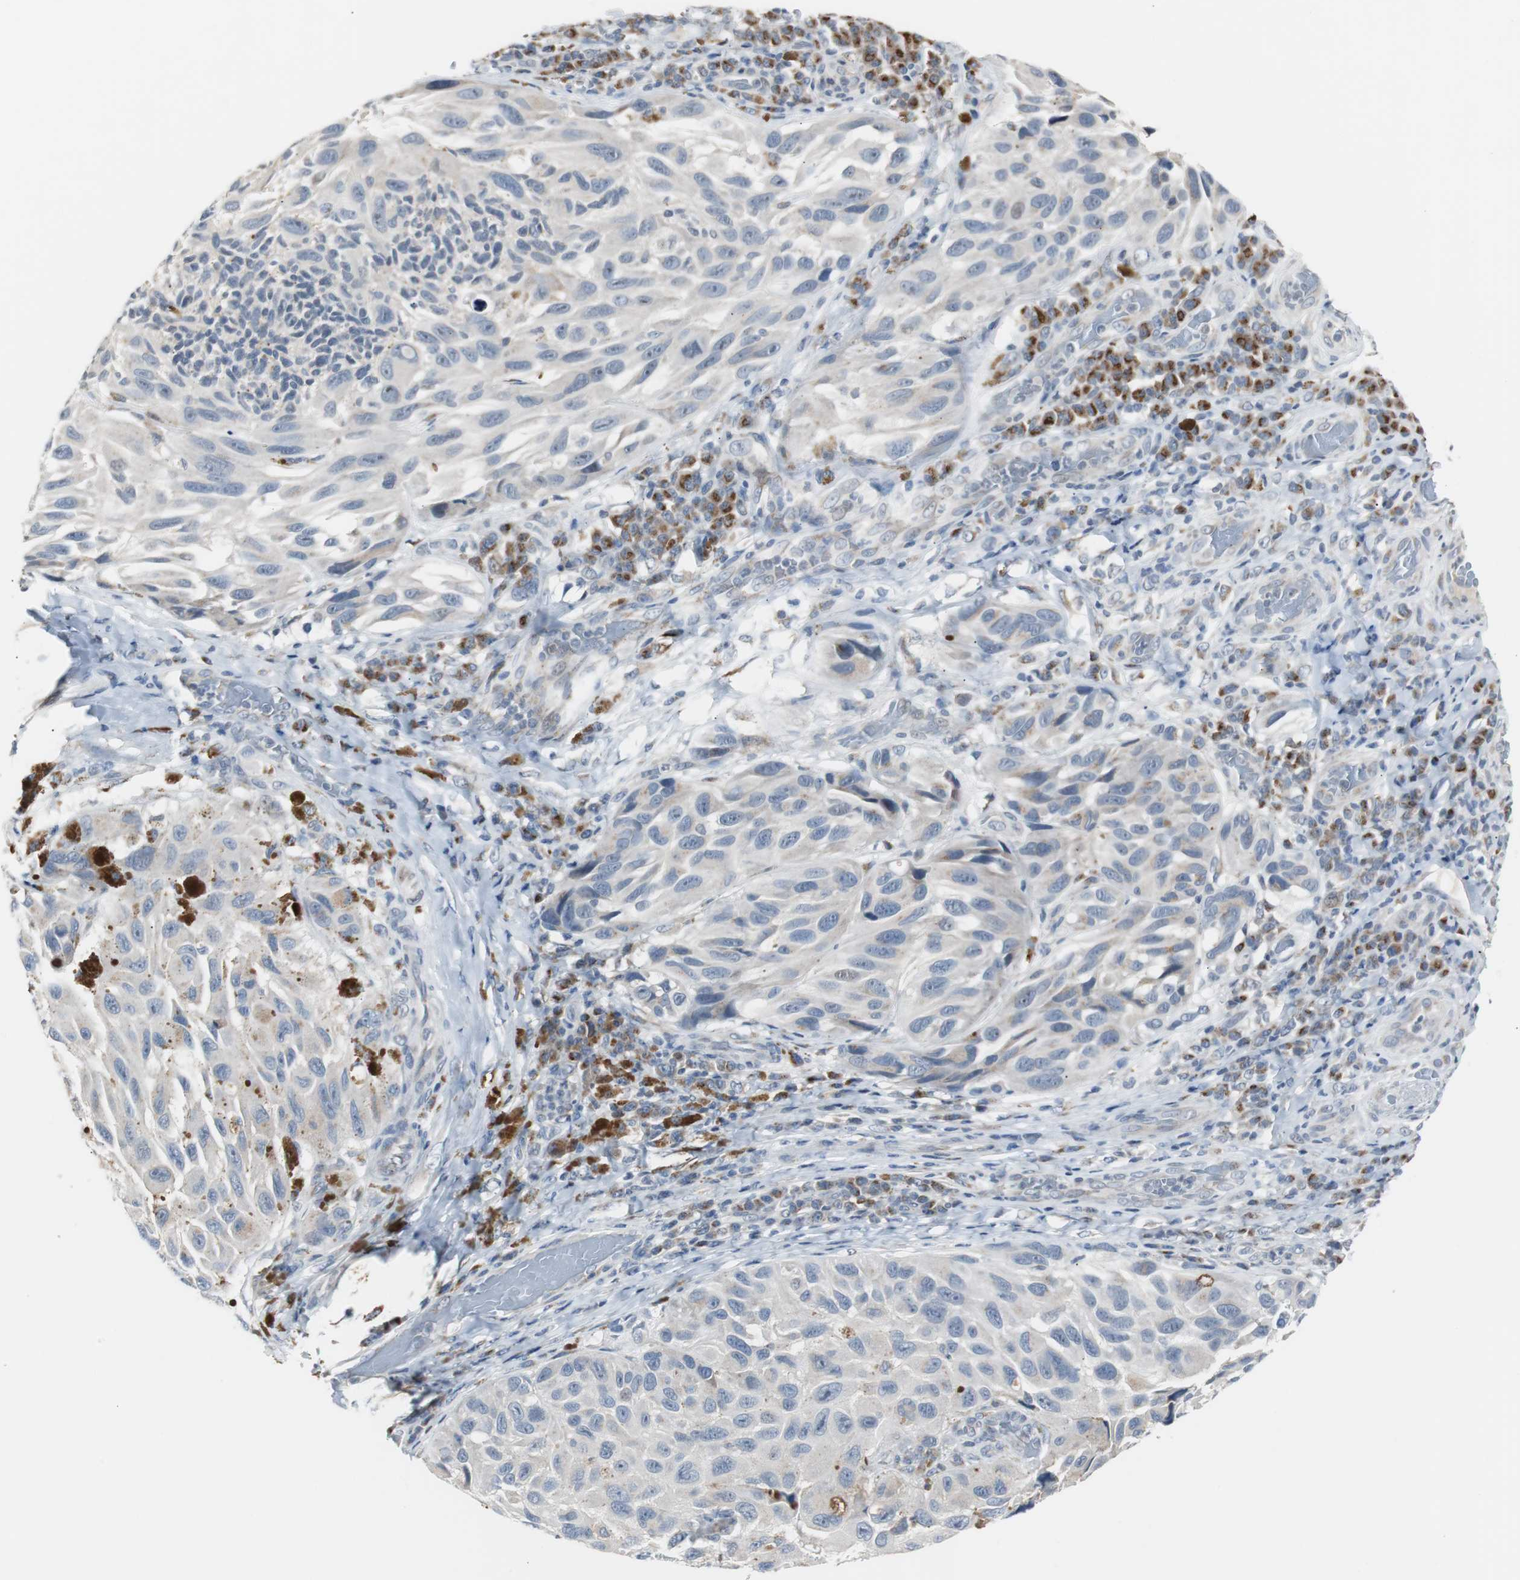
{"staining": {"intensity": "negative", "quantity": "none", "location": "none"}, "tissue": "melanoma", "cell_type": "Tumor cells", "image_type": "cancer", "snomed": [{"axis": "morphology", "description": "Malignant melanoma, NOS"}, {"axis": "topography", "description": "Skin"}], "caption": "Tumor cells are negative for brown protein staining in melanoma.", "gene": "SOX30", "patient": {"sex": "female", "age": 73}}